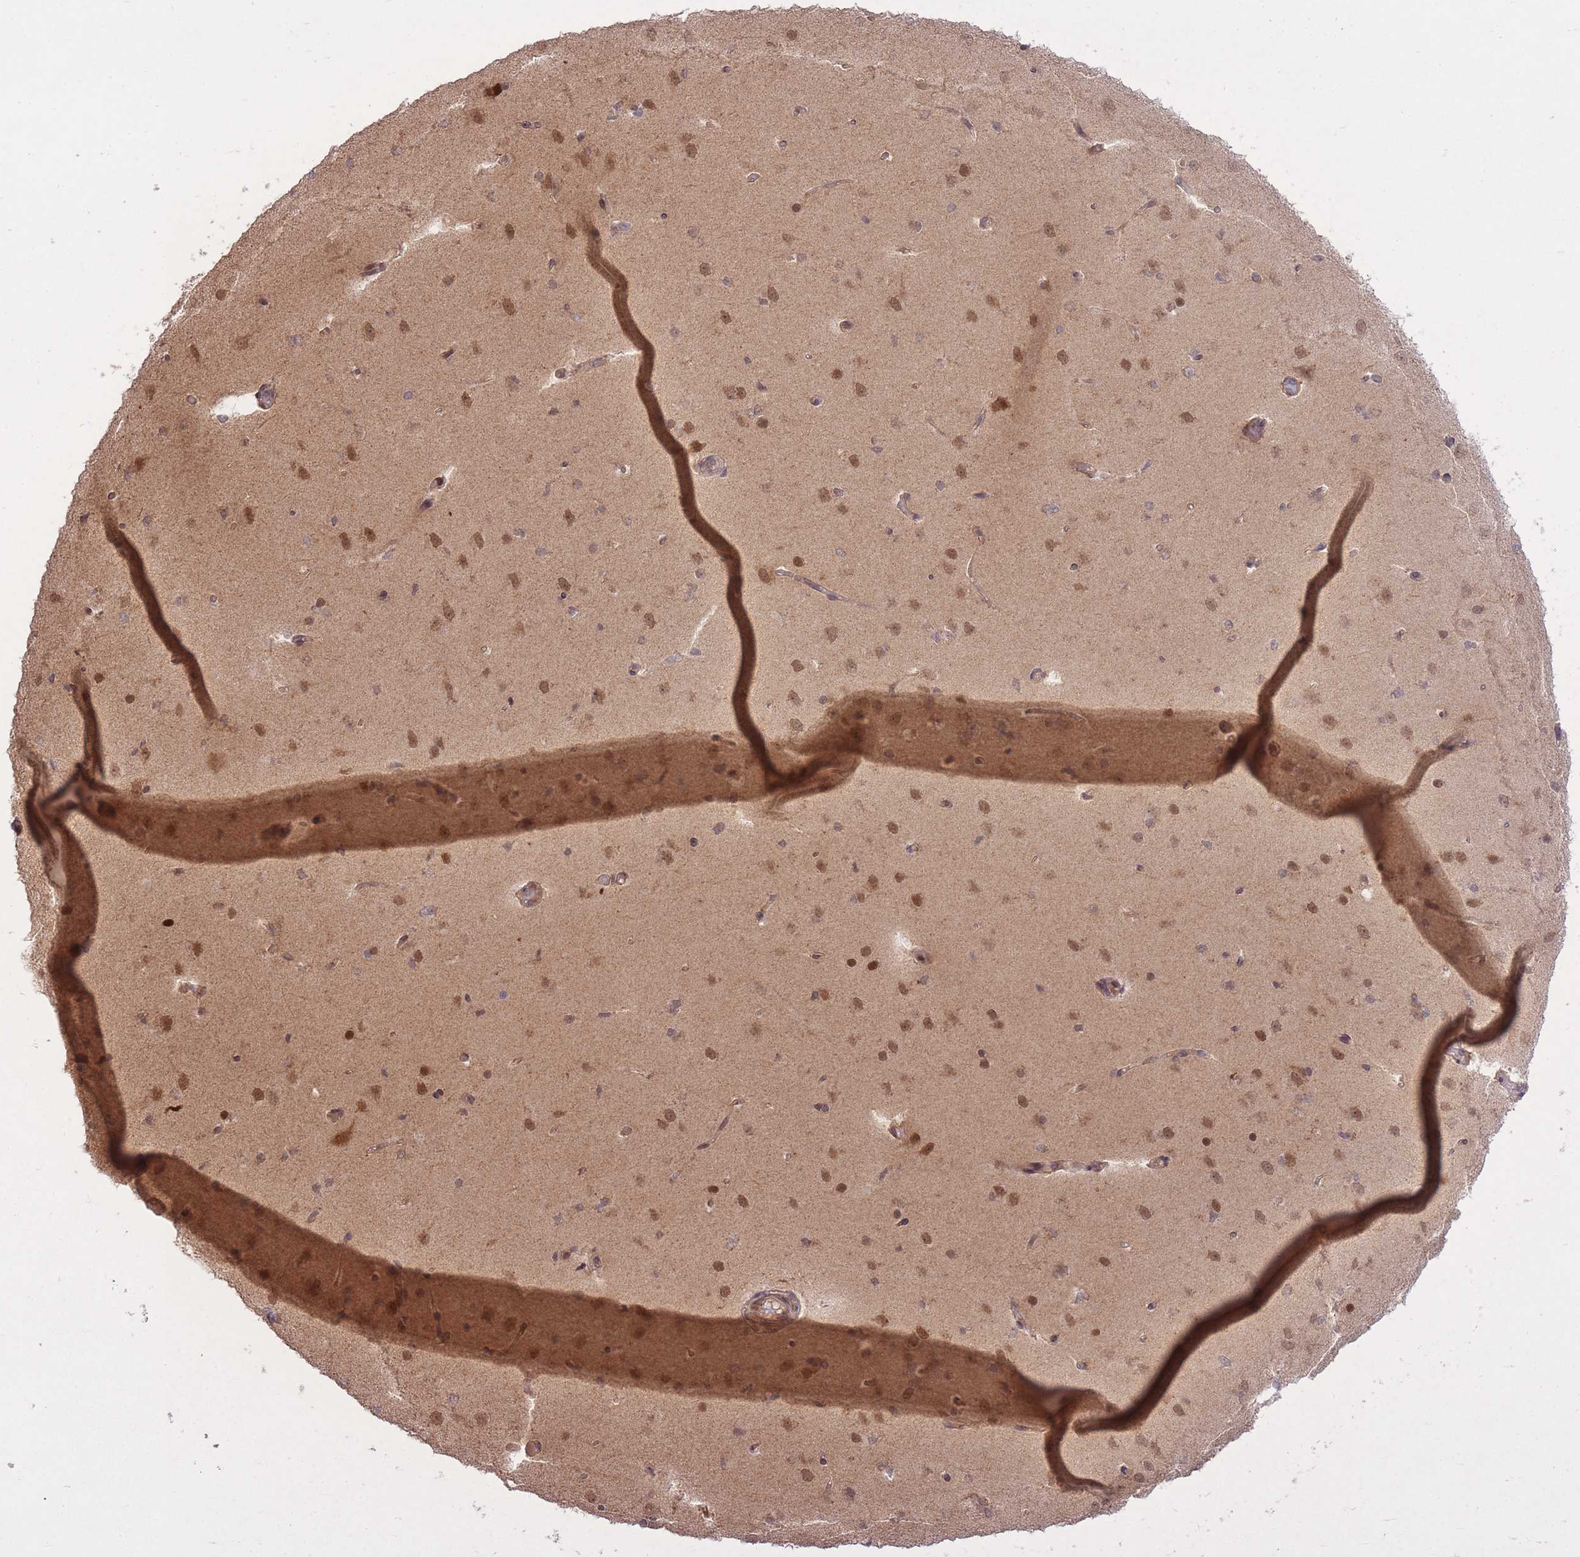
{"staining": {"intensity": "weak", "quantity": "25%-75%", "location": "cytoplasmic/membranous"}, "tissue": "cerebral cortex", "cell_type": "Endothelial cells", "image_type": "normal", "snomed": [{"axis": "morphology", "description": "Normal tissue, NOS"}, {"axis": "morphology", "description": "Inflammation, NOS"}, {"axis": "topography", "description": "Cerebral cortex"}], "caption": "A brown stain highlights weak cytoplasmic/membranous expression of a protein in endothelial cells of benign cerebral cortex.", "gene": "ZNF391", "patient": {"sex": "male", "age": 6}}